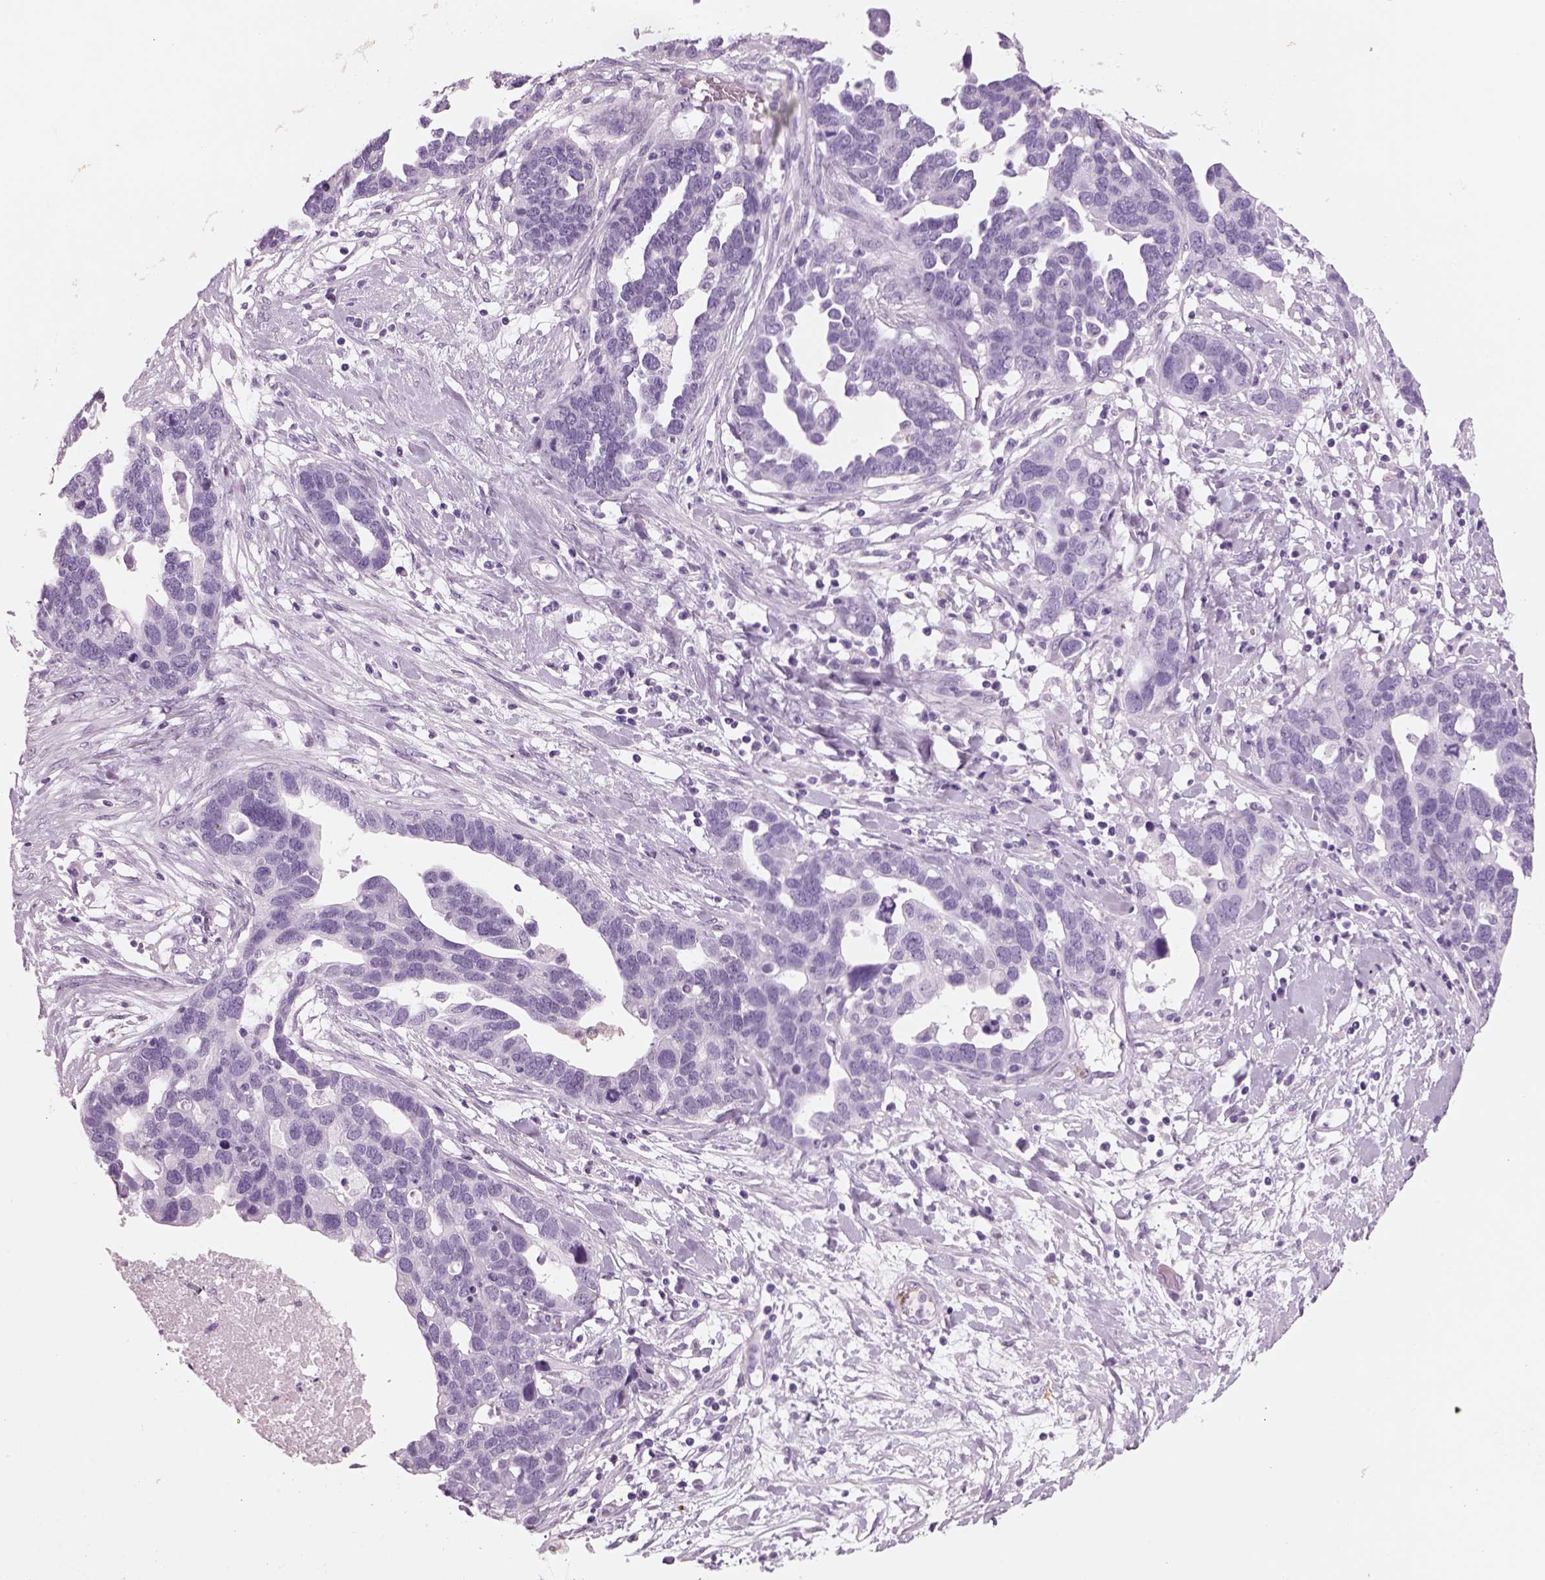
{"staining": {"intensity": "negative", "quantity": "none", "location": "none"}, "tissue": "ovarian cancer", "cell_type": "Tumor cells", "image_type": "cancer", "snomed": [{"axis": "morphology", "description": "Cystadenocarcinoma, serous, NOS"}, {"axis": "topography", "description": "Ovary"}], "caption": "DAB immunohistochemical staining of ovarian cancer (serous cystadenocarcinoma) displays no significant staining in tumor cells.", "gene": "RHO", "patient": {"sex": "female", "age": 54}}